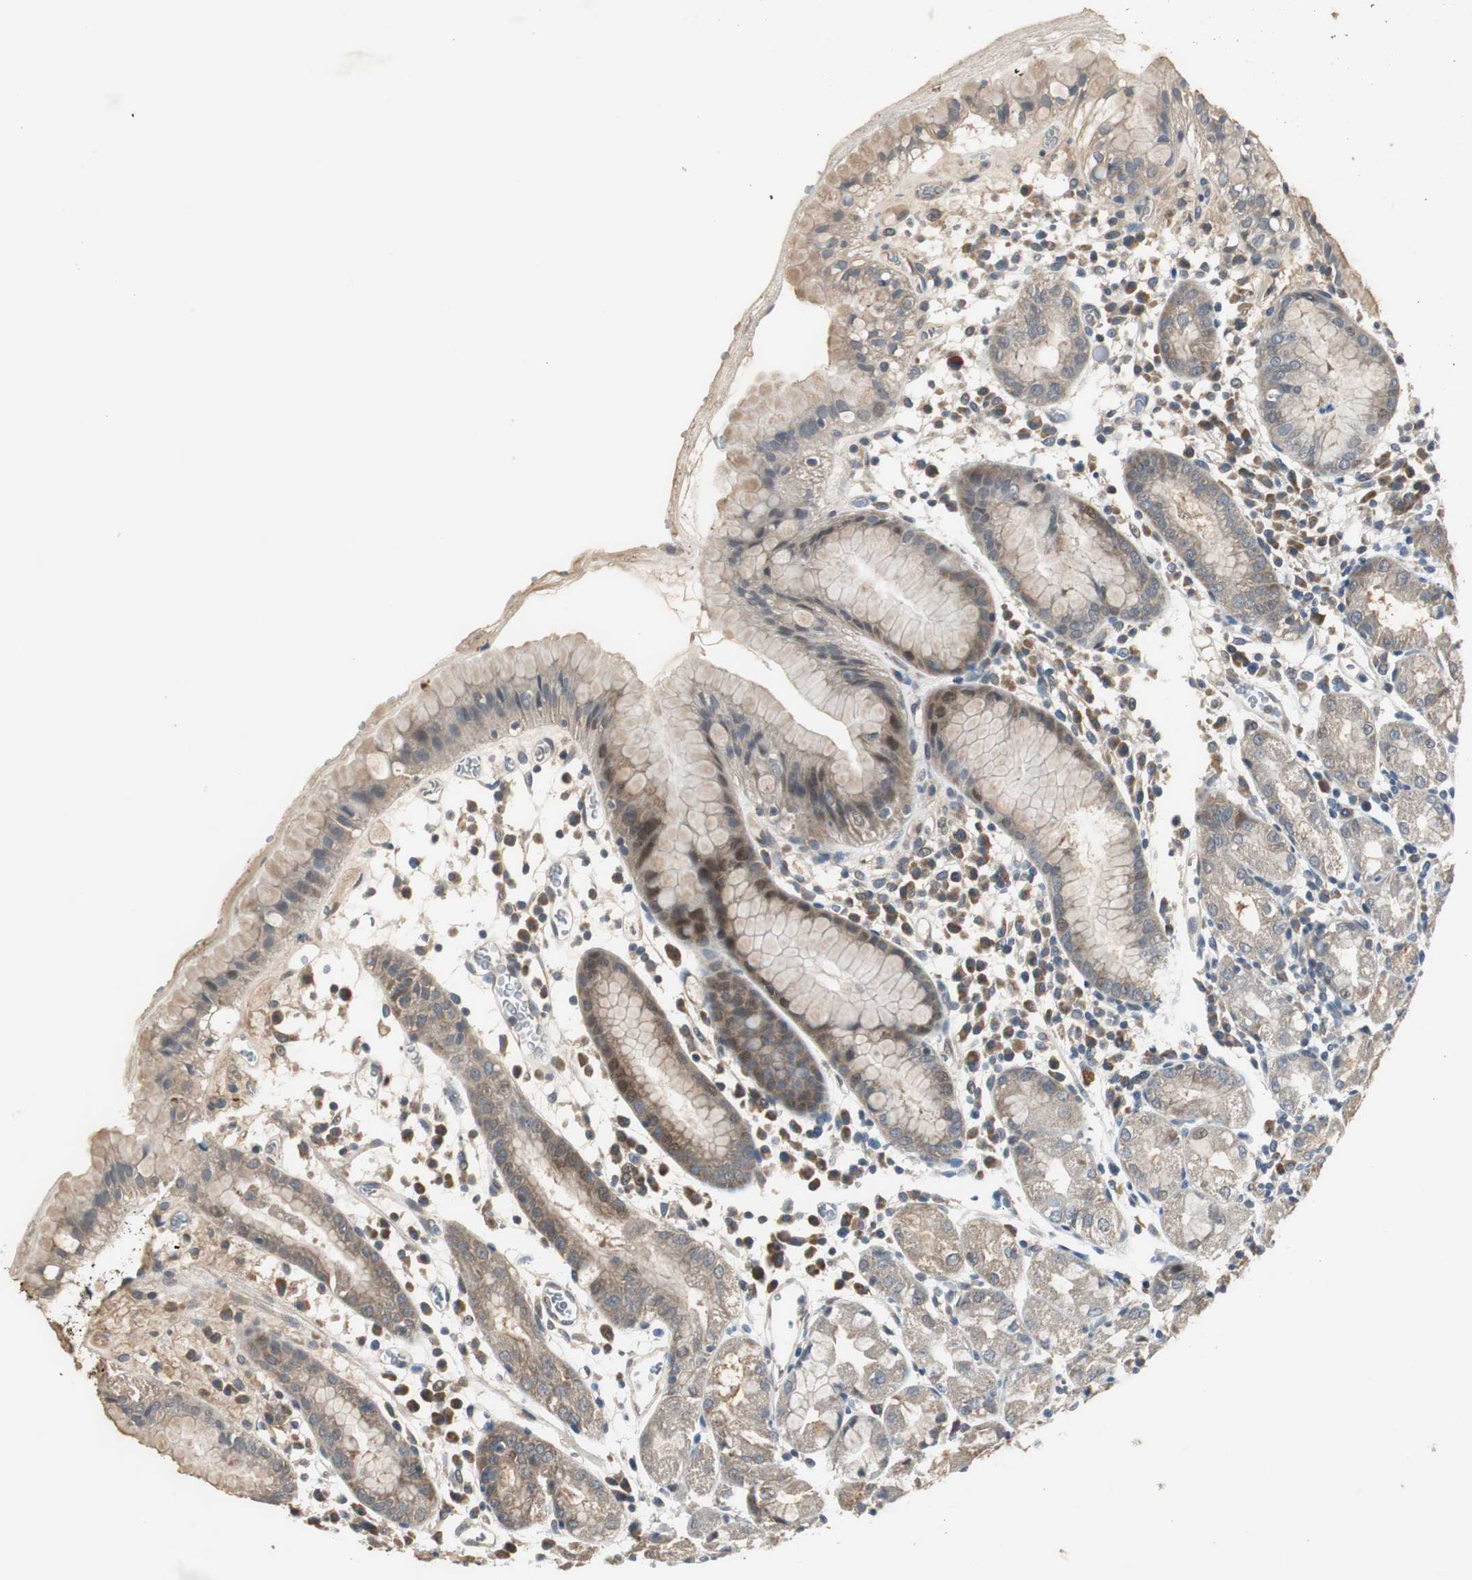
{"staining": {"intensity": "strong", "quantity": "<25%", "location": "cytoplasmic/membranous"}, "tissue": "stomach", "cell_type": "Glandular cells", "image_type": "normal", "snomed": [{"axis": "morphology", "description": "Normal tissue, NOS"}, {"axis": "topography", "description": "Stomach"}, {"axis": "topography", "description": "Stomach, lower"}], "caption": "Human stomach stained for a protein (brown) demonstrates strong cytoplasmic/membranous positive expression in approximately <25% of glandular cells.", "gene": "MYT1", "patient": {"sex": "female", "age": 75}}